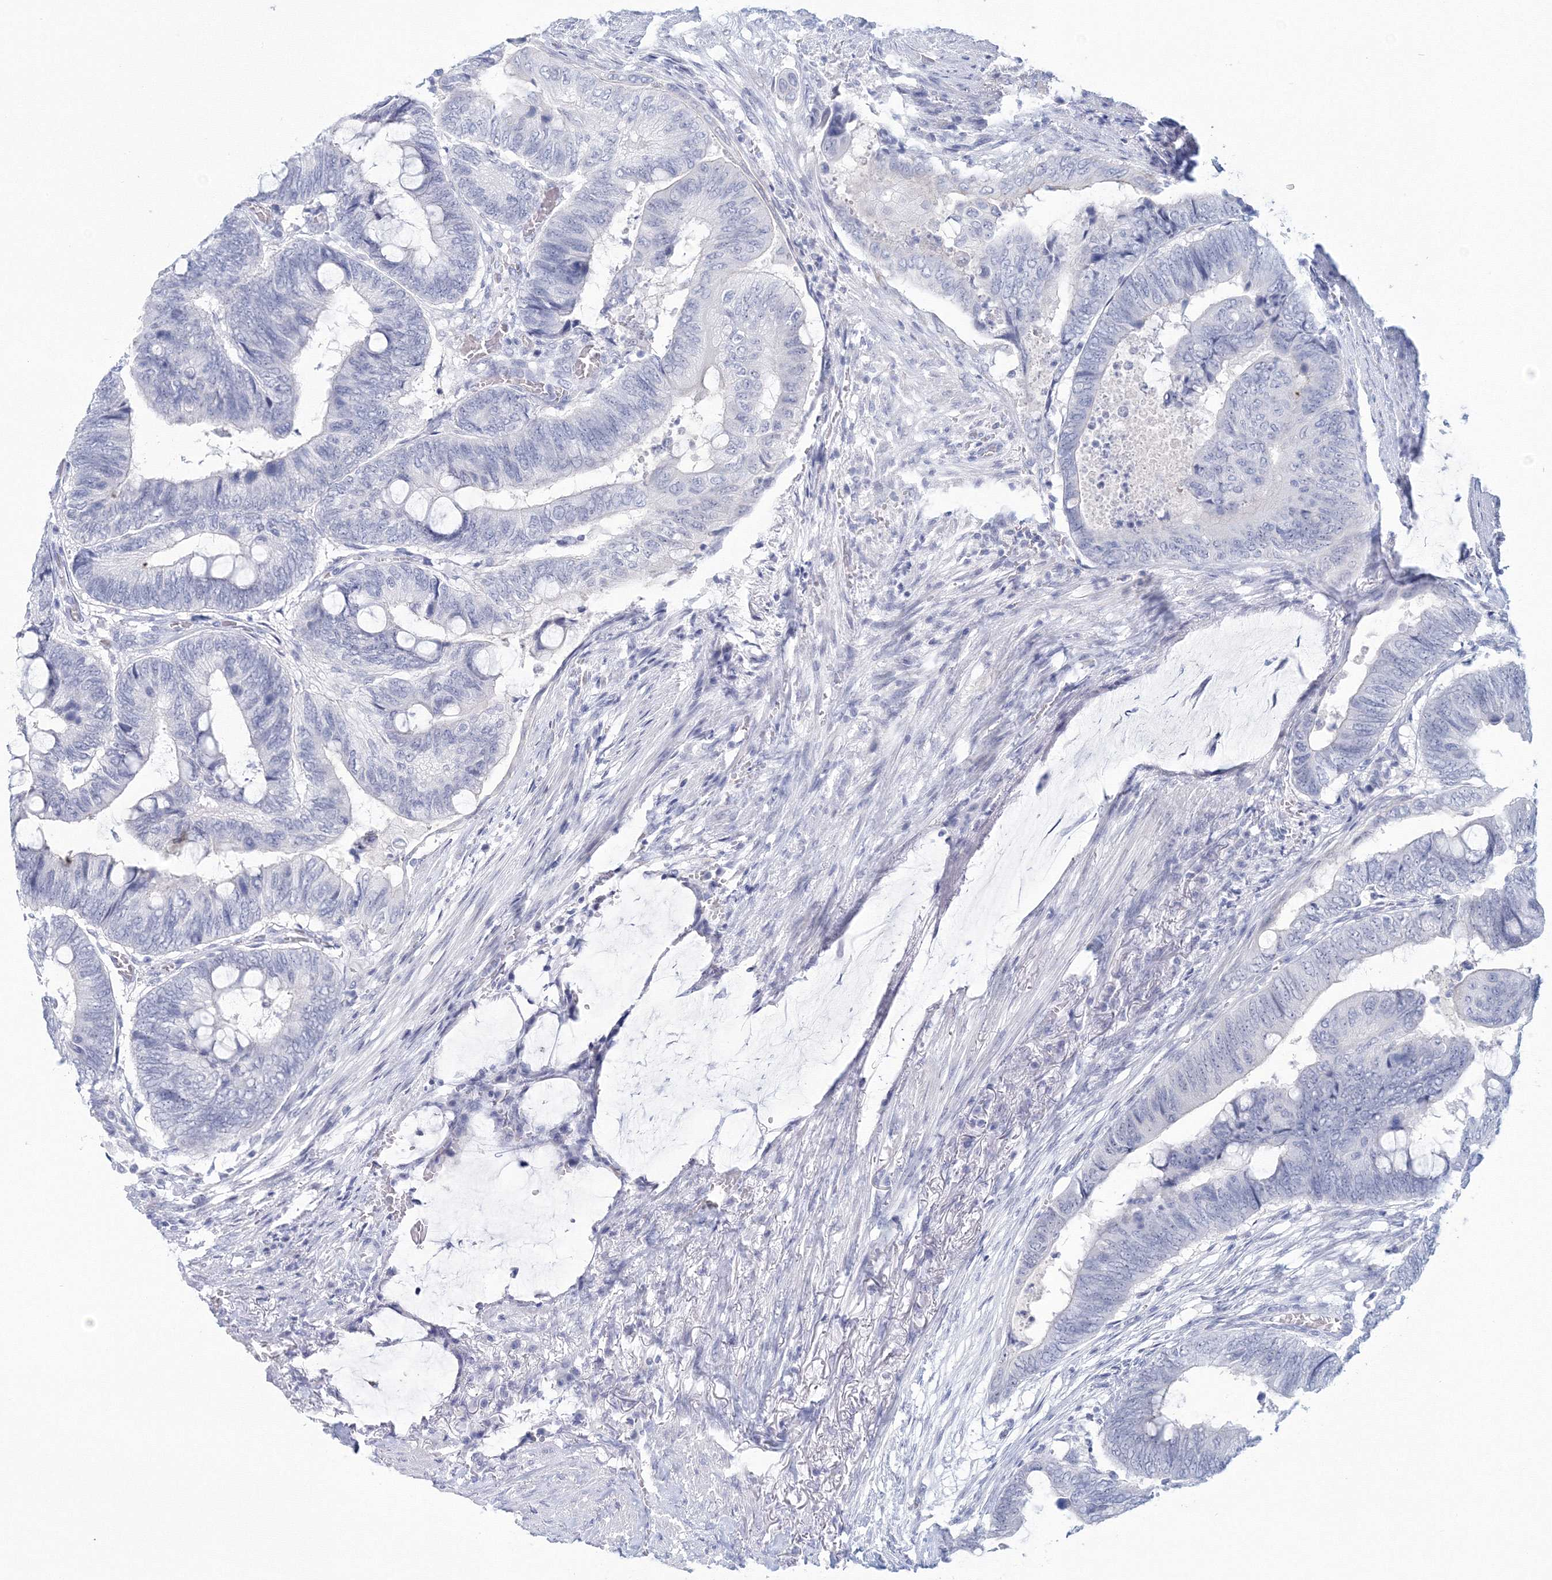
{"staining": {"intensity": "negative", "quantity": "none", "location": "none"}, "tissue": "colorectal cancer", "cell_type": "Tumor cells", "image_type": "cancer", "snomed": [{"axis": "morphology", "description": "Normal tissue, NOS"}, {"axis": "morphology", "description": "Adenocarcinoma, NOS"}, {"axis": "topography", "description": "Rectum"}, {"axis": "topography", "description": "Peripheral nerve tissue"}], "caption": "Immunohistochemical staining of colorectal cancer exhibits no significant expression in tumor cells.", "gene": "VSIG1", "patient": {"sex": "male", "age": 92}}